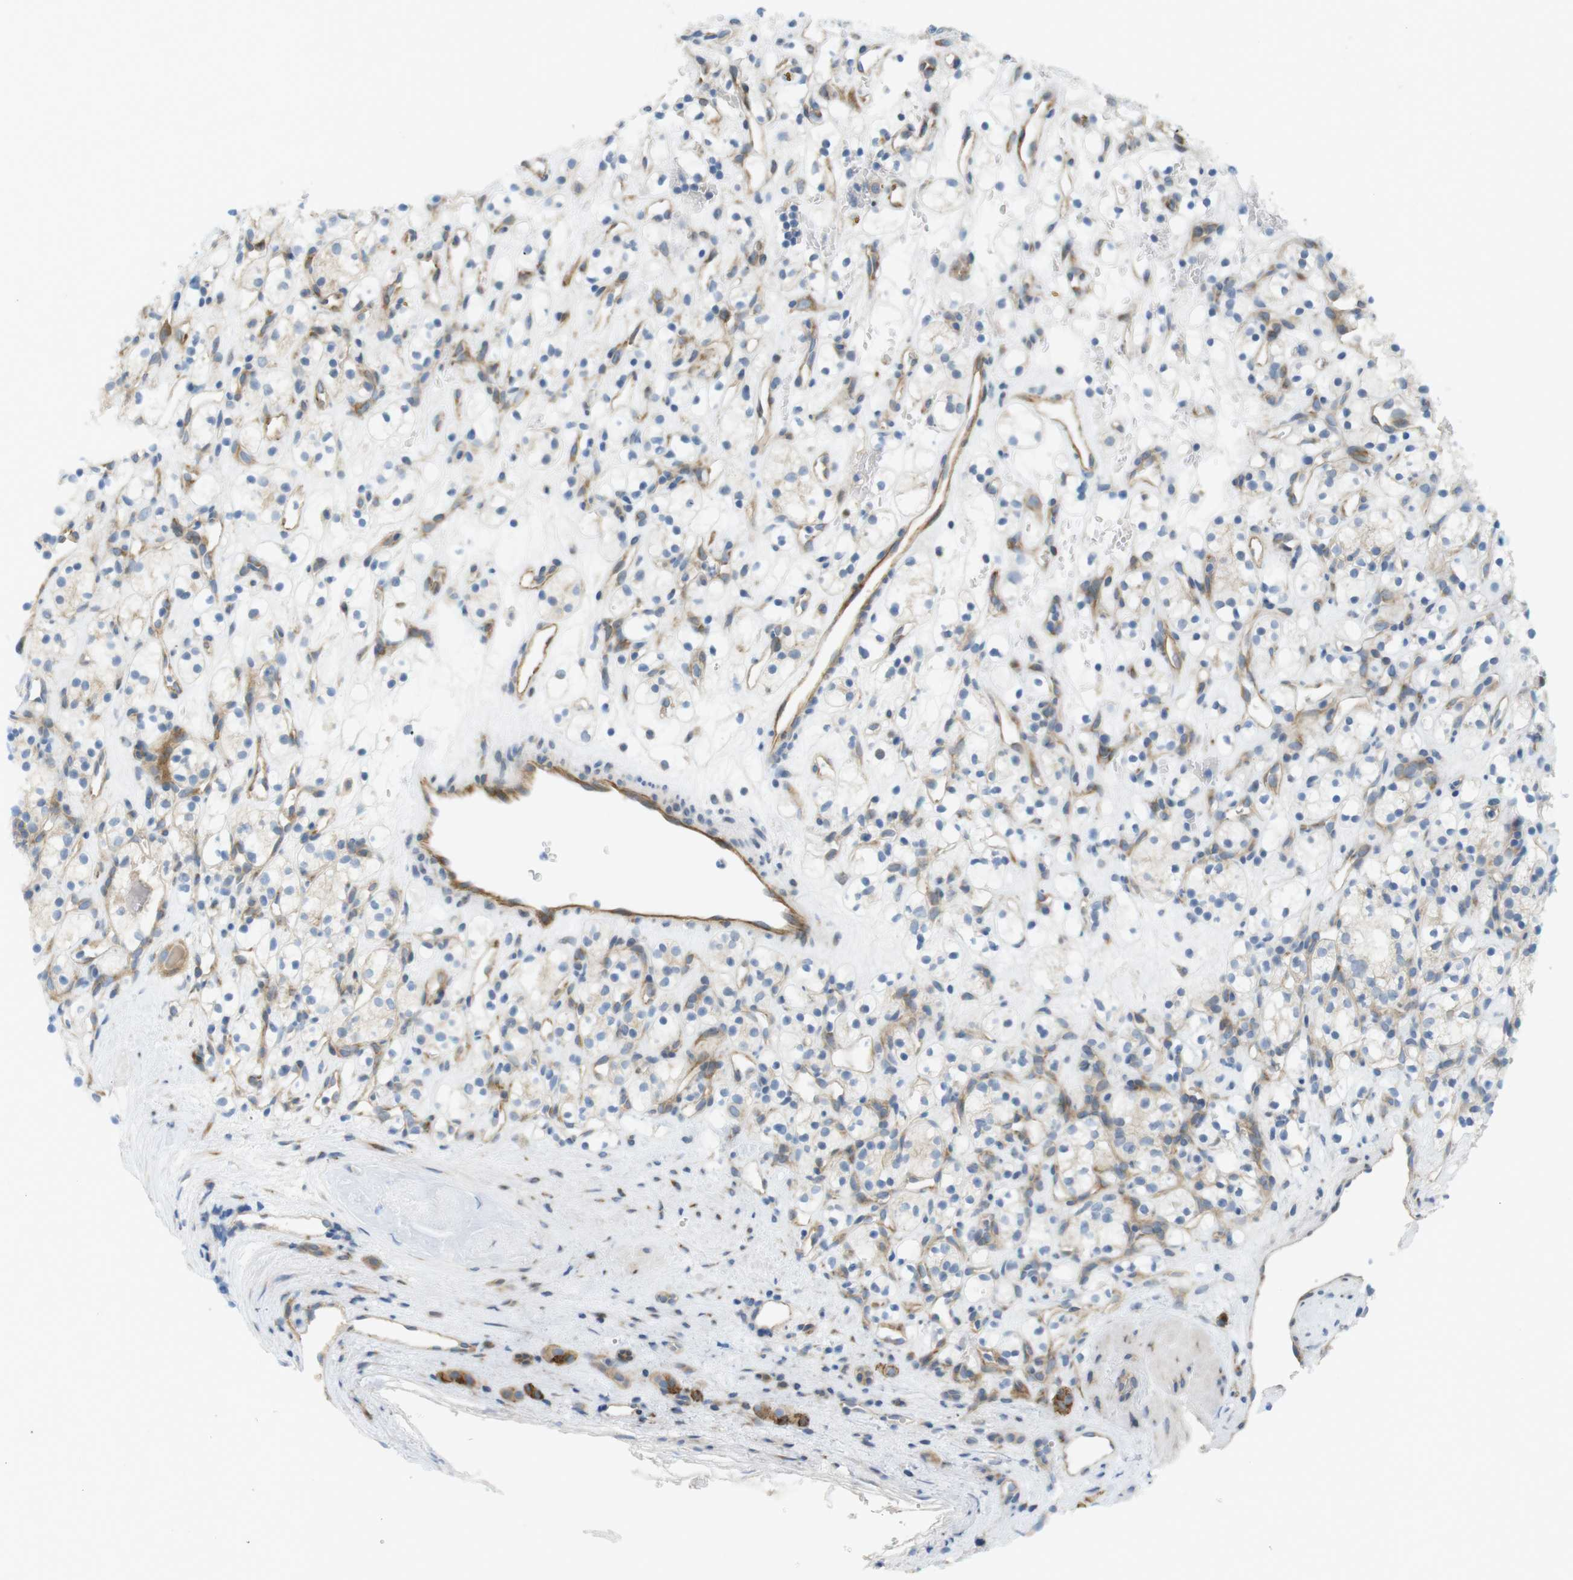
{"staining": {"intensity": "negative", "quantity": "none", "location": "none"}, "tissue": "renal cancer", "cell_type": "Tumor cells", "image_type": "cancer", "snomed": [{"axis": "morphology", "description": "Adenocarcinoma, NOS"}, {"axis": "topography", "description": "Kidney"}], "caption": "A micrograph of human renal cancer (adenocarcinoma) is negative for staining in tumor cells.", "gene": "GJC3", "patient": {"sex": "female", "age": 60}}